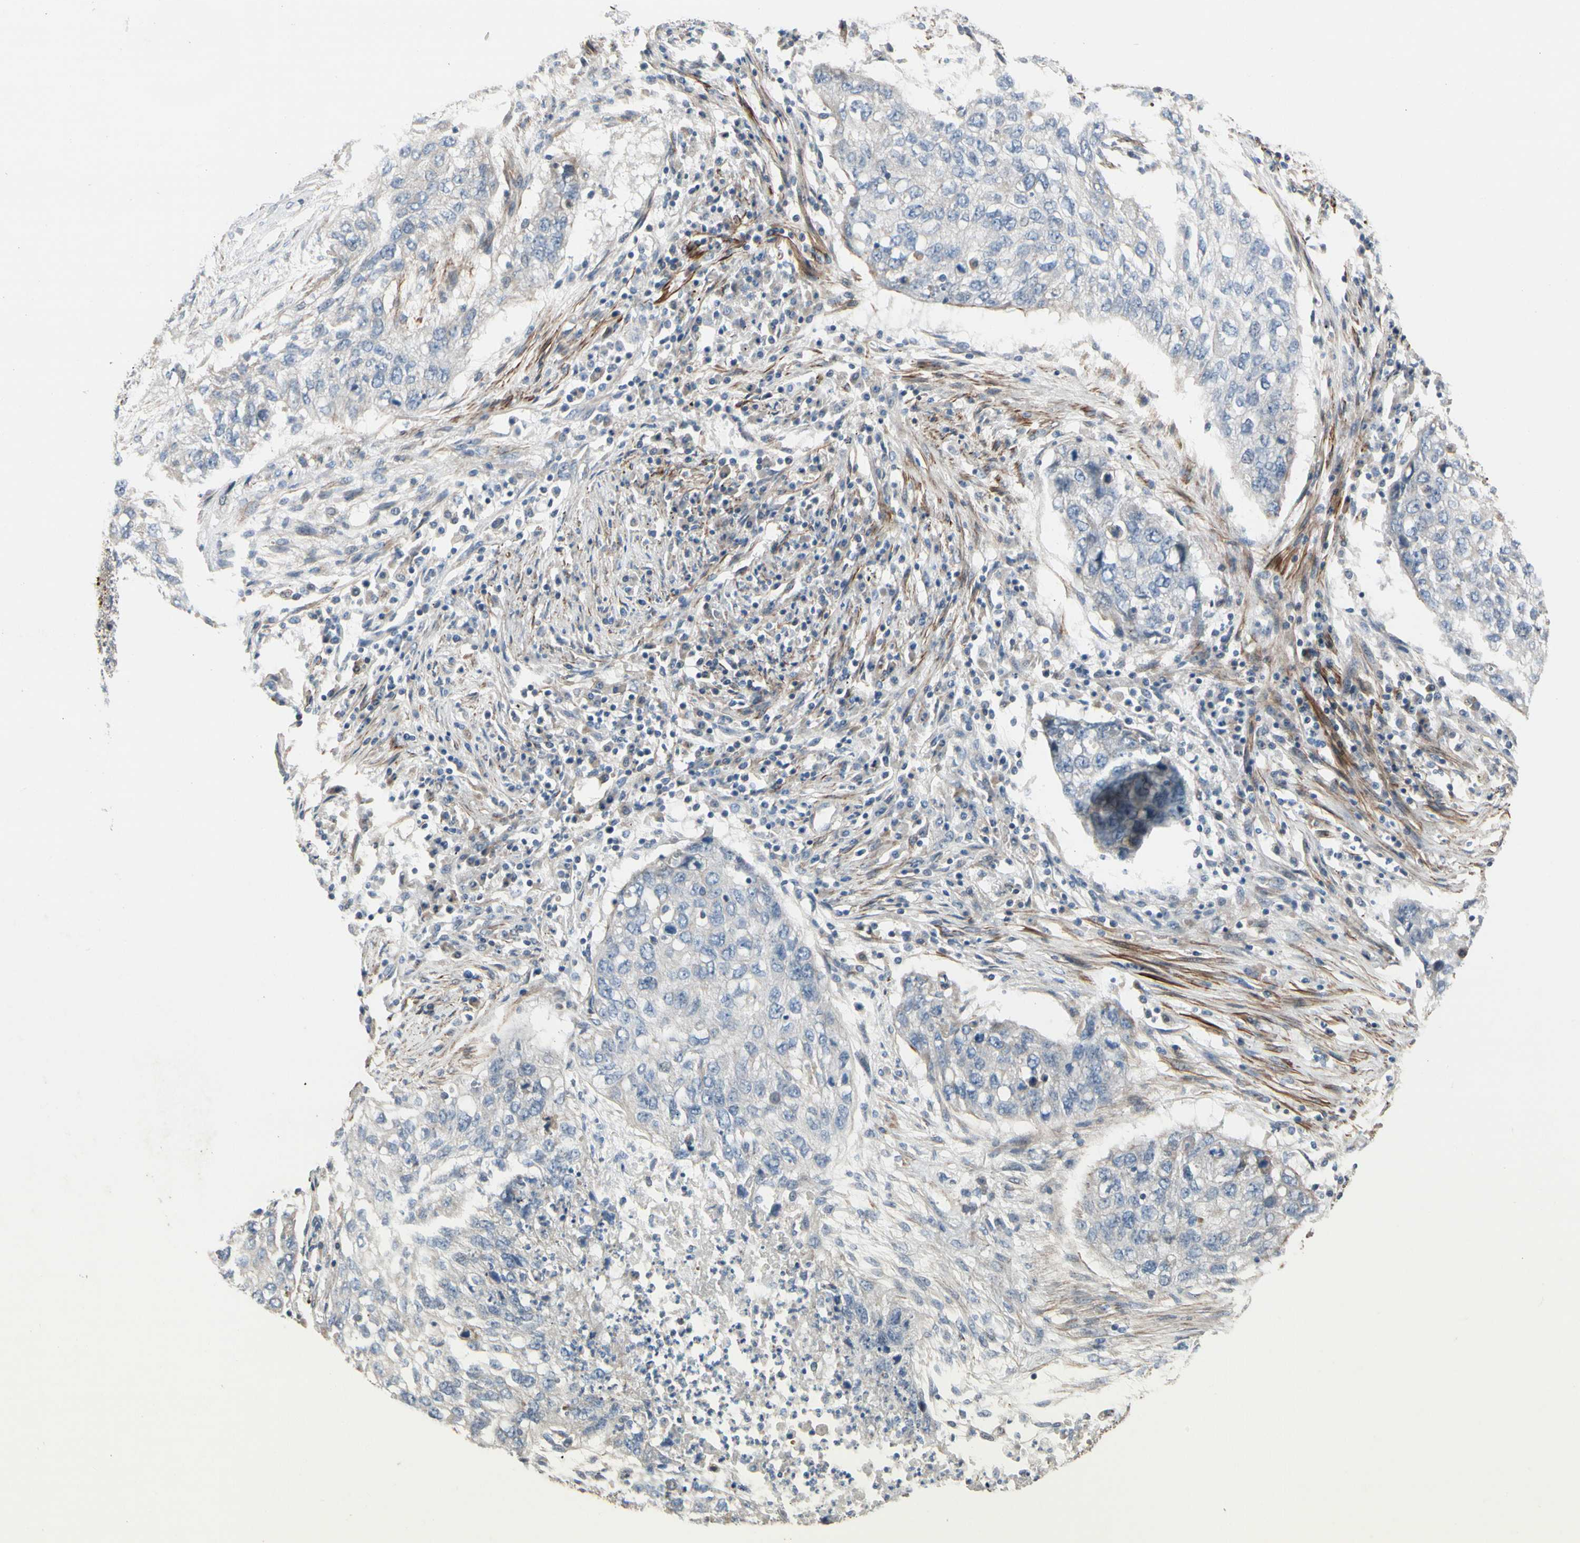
{"staining": {"intensity": "negative", "quantity": "none", "location": "none"}, "tissue": "lung cancer", "cell_type": "Tumor cells", "image_type": "cancer", "snomed": [{"axis": "morphology", "description": "Squamous cell carcinoma, NOS"}, {"axis": "topography", "description": "Lung"}], "caption": "Squamous cell carcinoma (lung) was stained to show a protein in brown. There is no significant staining in tumor cells. (DAB (3,3'-diaminobenzidine) IHC visualized using brightfield microscopy, high magnification).", "gene": "TPM1", "patient": {"sex": "female", "age": 63}}